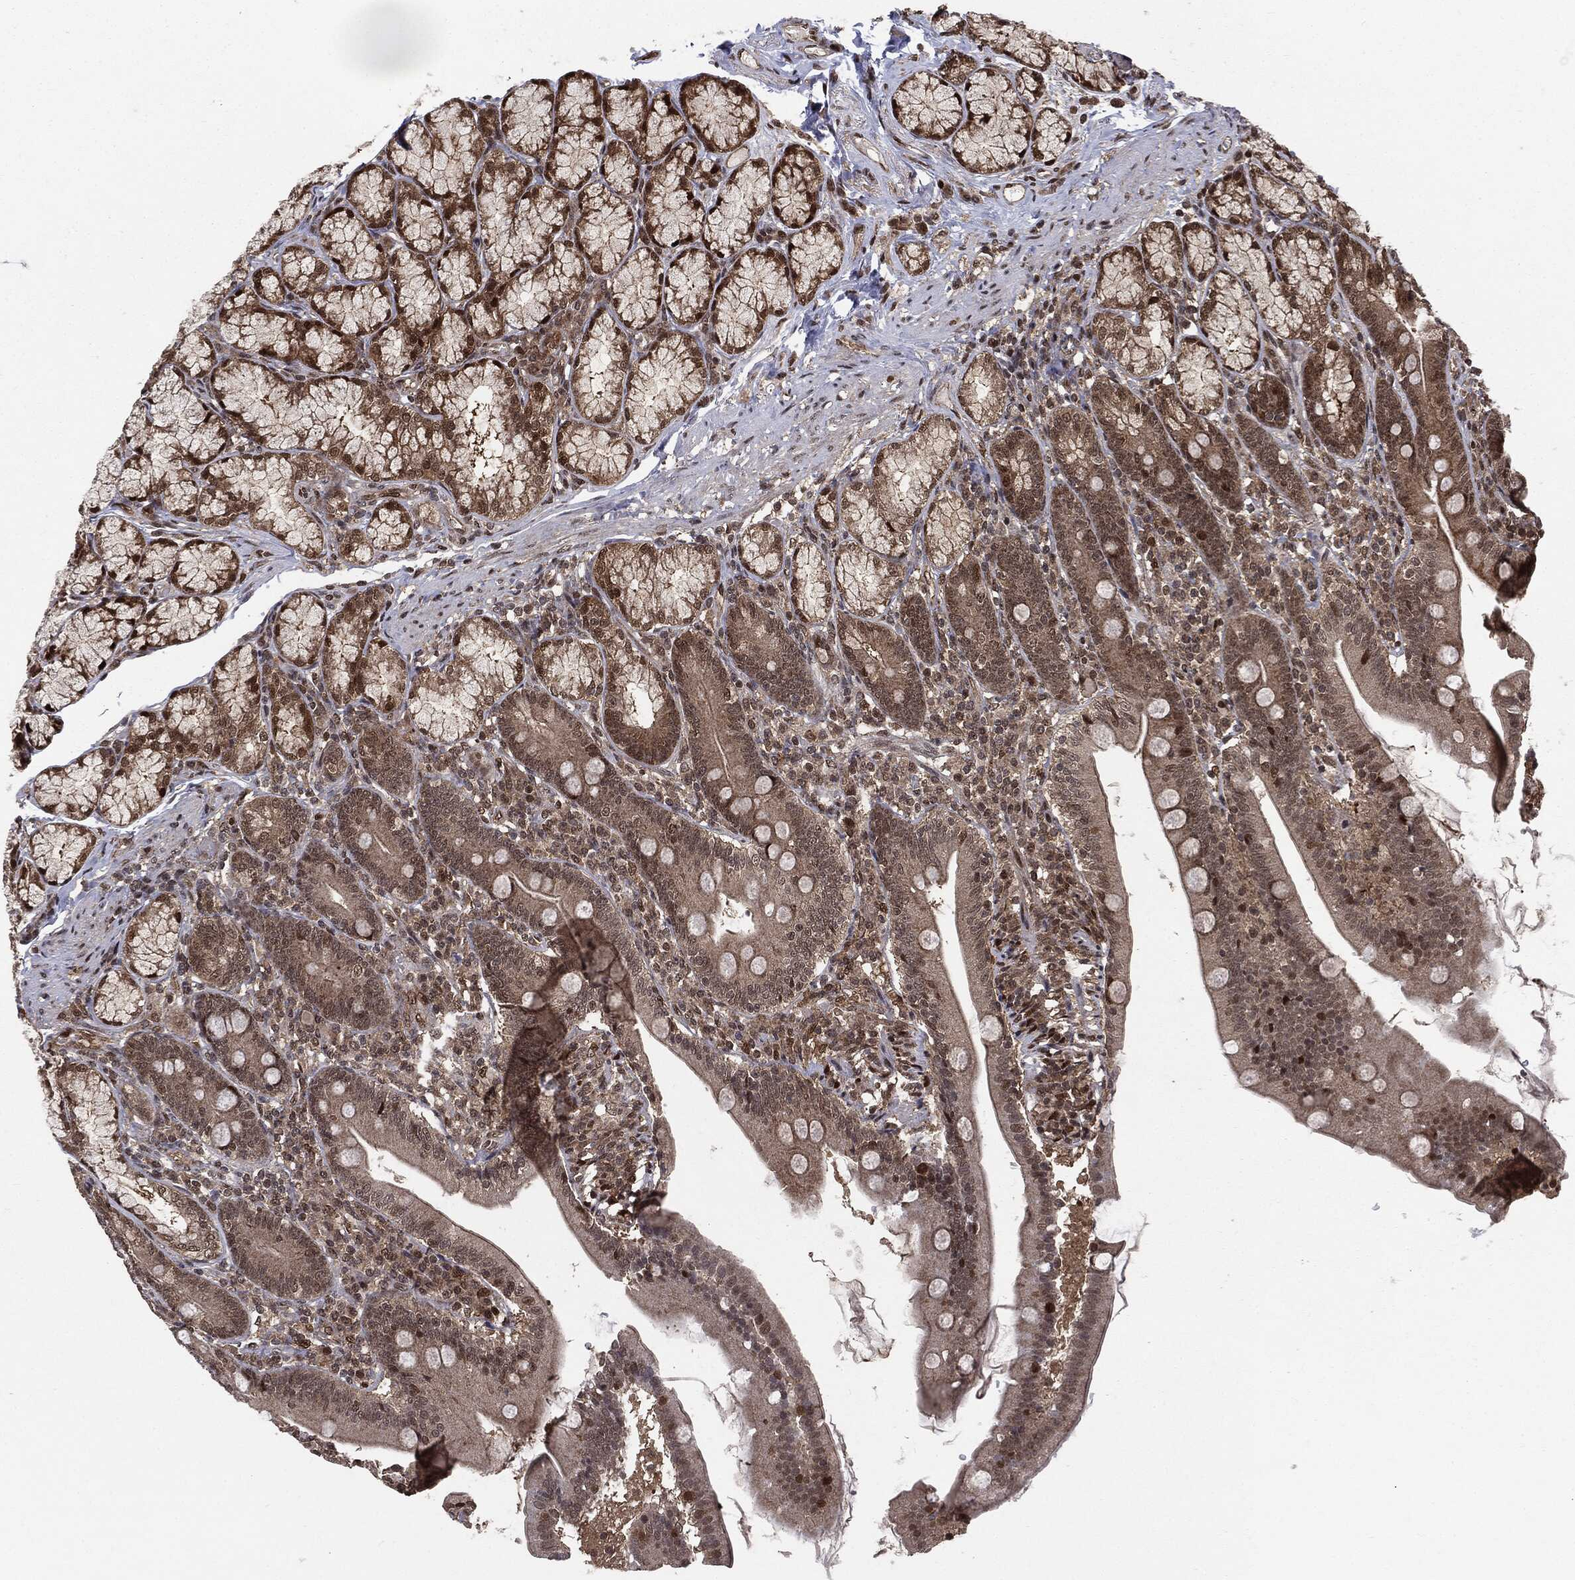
{"staining": {"intensity": "weak", "quantity": "25%-75%", "location": "cytoplasmic/membranous,nuclear"}, "tissue": "duodenum", "cell_type": "Glandular cells", "image_type": "normal", "snomed": [{"axis": "morphology", "description": "Normal tissue, NOS"}, {"axis": "topography", "description": "Duodenum"}], "caption": "This image shows immunohistochemistry (IHC) staining of unremarkable duodenum, with low weak cytoplasmic/membranous,nuclear positivity in about 25%-75% of glandular cells.", "gene": "PTPA", "patient": {"sex": "female", "age": 67}}